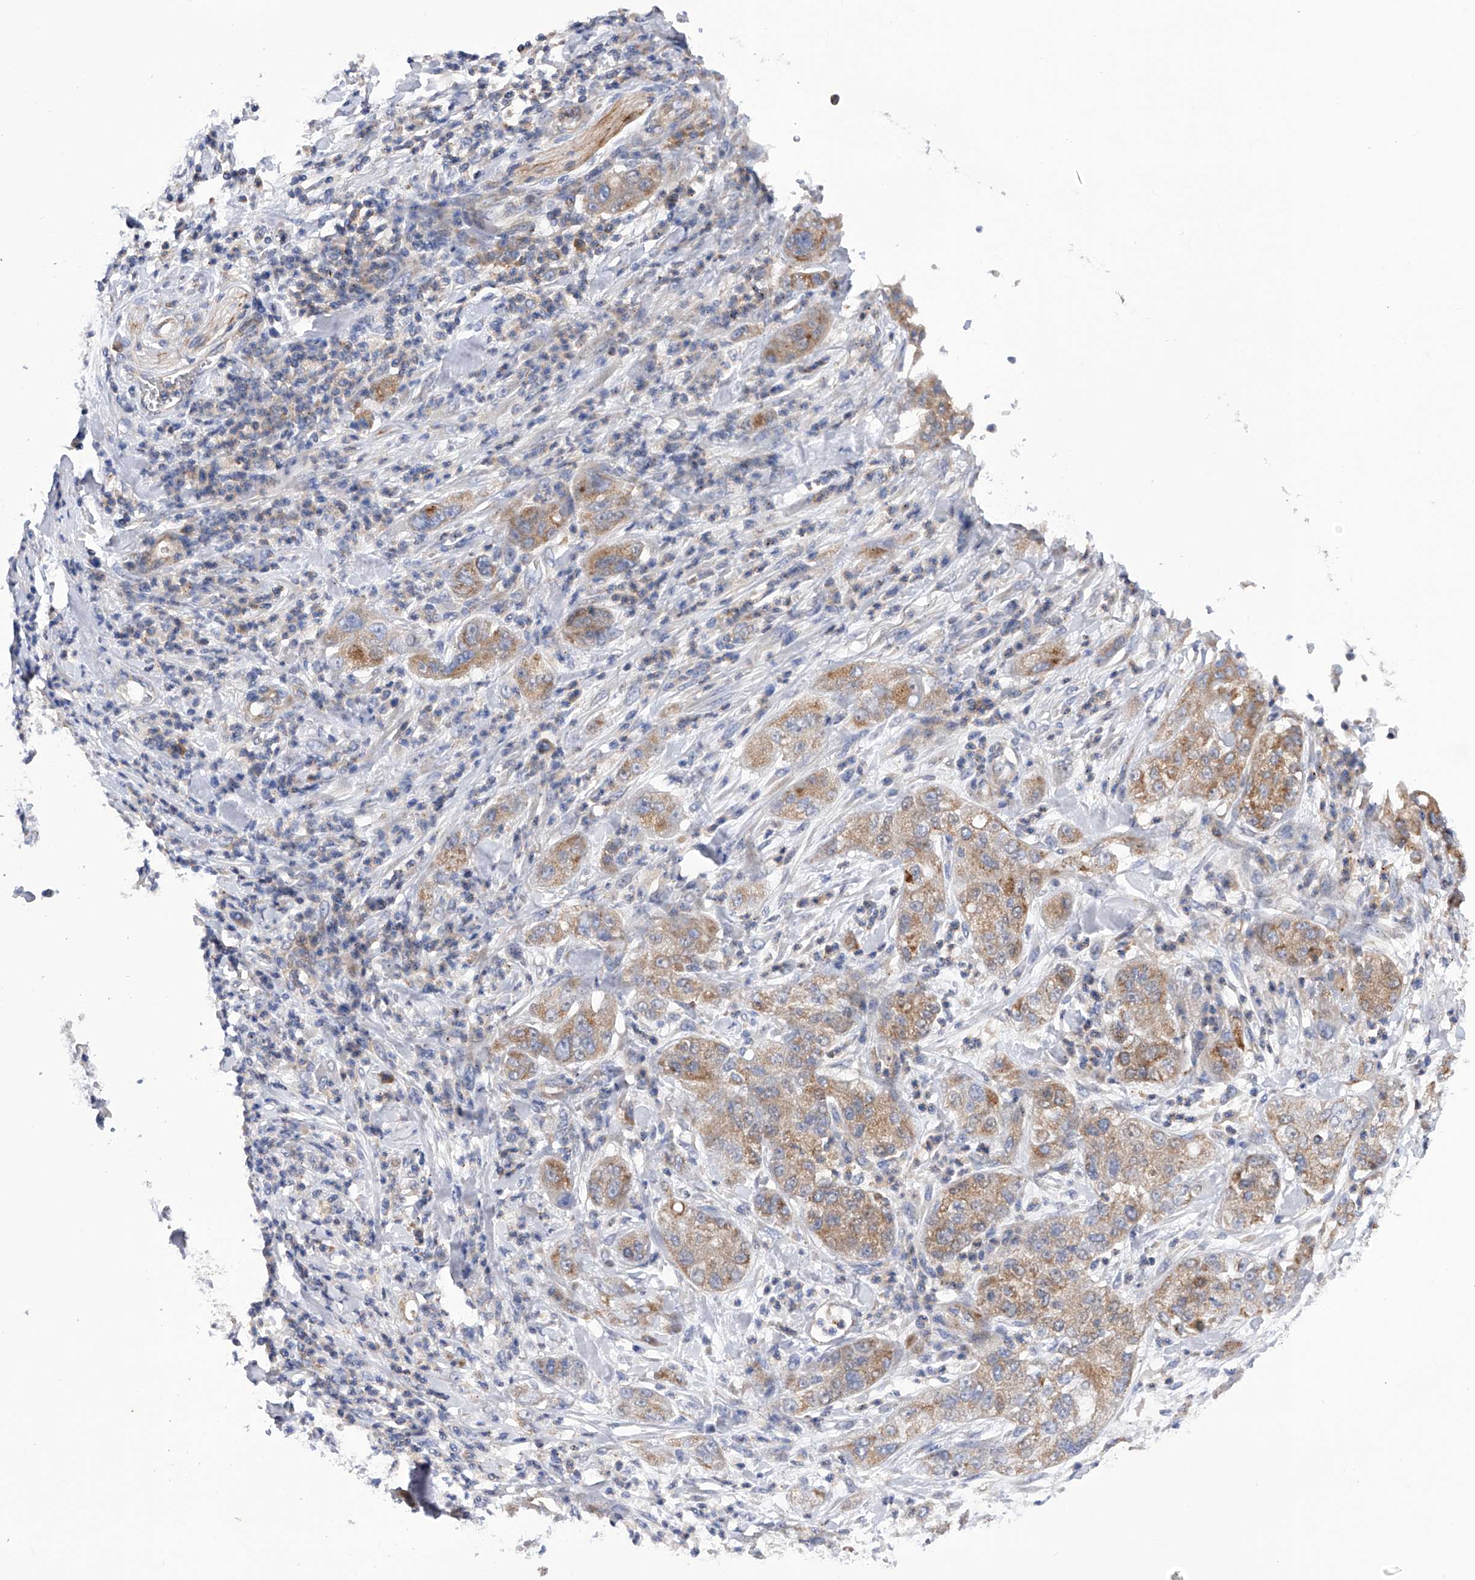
{"staining": {"intensity": "weak", "quantity": ">75%", "location": "cytoplasmic/membranous"}, "tissue": "pancreatic cancer", "cell_type": "Tumor cells", "image_type": "cancer", "snomed": [{"axis": "morphology", "description": "Adenocarcinoma, NOS"}, {"axis": "topography", "description": "Pancreas"}], "caption": "The micrograph displays a brown stain indicating the presence of a protein in the cytoplasmic/membranous of tumor cells in pancreatic adenocarcinoma.", "gene": "MLYCD", "patient": {"sex": "female", "age": 78}}